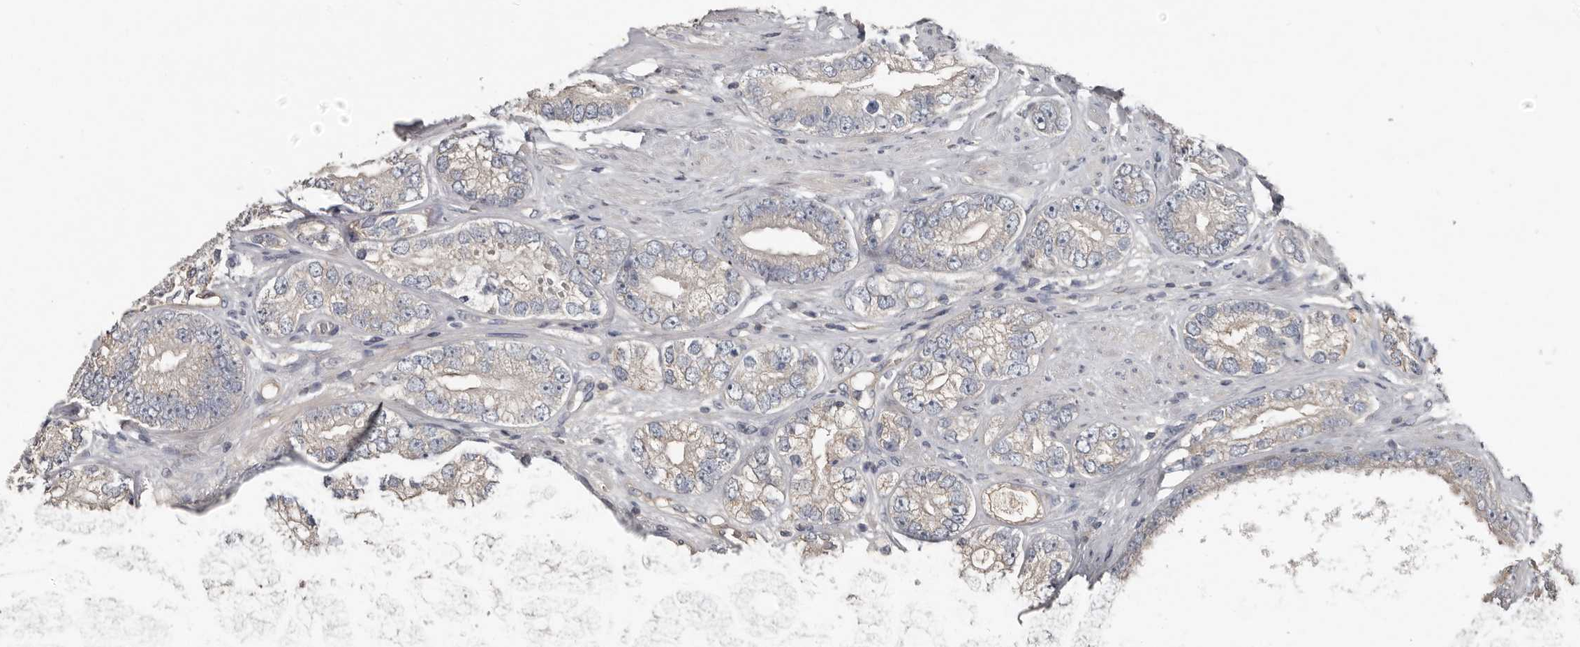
{"staining": {"intensity": "negative", "quantity": "none", "location": "none"}, "tissue": "prostate cancer", "cell_type": "Tumor cells", "image_type": "cancer", "snomed": [{"axis": "morphology", "description": "Adenocarcinoma, High grade"}, {"axis": "topography", "description": "Prostate"}], "caption": "The immunohistochemistry (IHC) histopathology image has no significant expression in tumor cells of high-grade adenocarcinoma (prostate) tissue.", "gene": "CA6", "patient": {"sex": "male", "age": 56}}